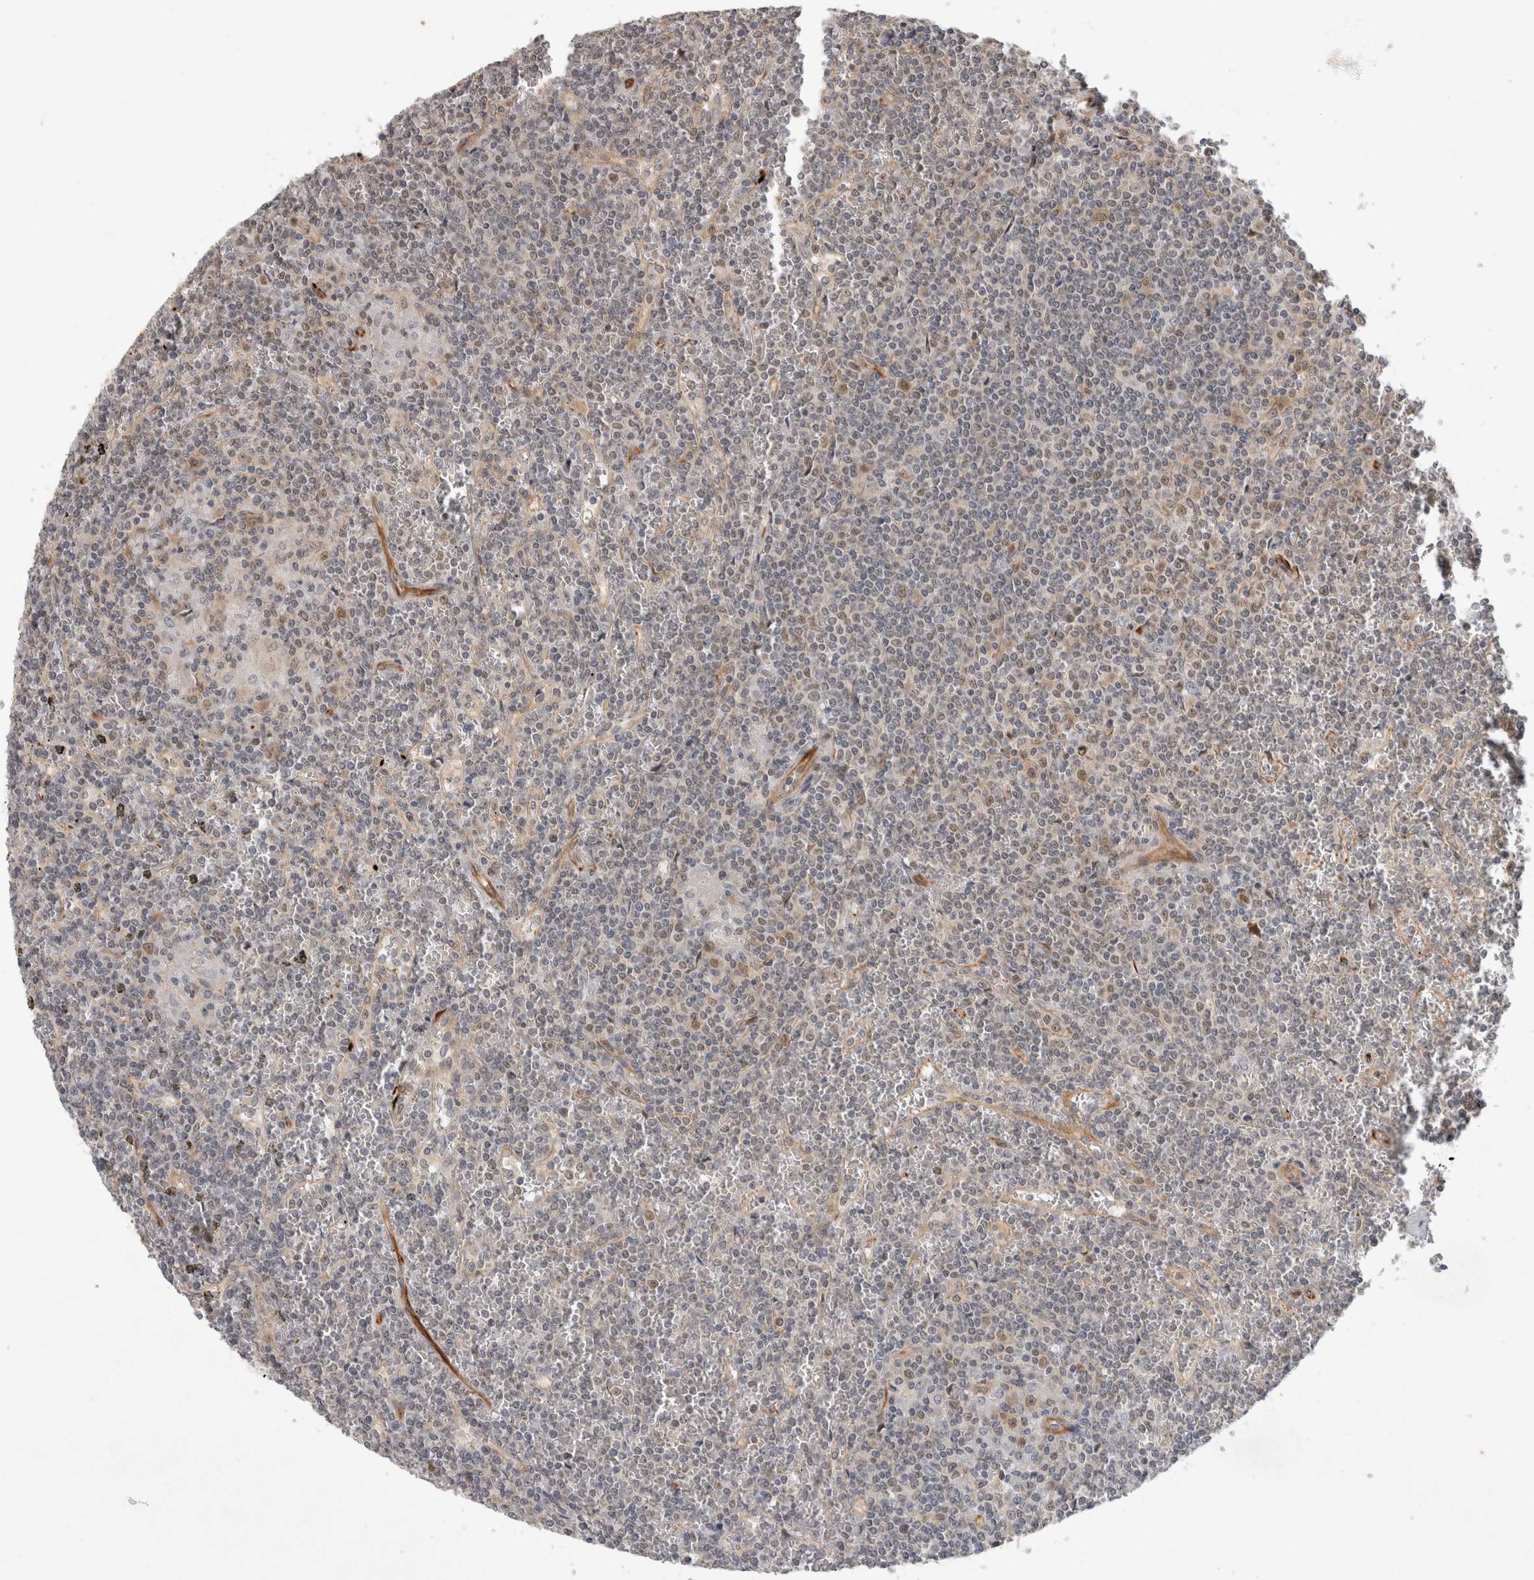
{"staining": {"intensity": "weak", "quantity": "<25%", "location": "cytoplasmic/membranous,nuclear"}, "tissue": "lymphoma", "cell_type": "Tumor cells", "image_type": "cancer", "snomed": [{"axis": "morphology", "description": "Malignant lymphoma, non-Hodgkin's type, Low grade"}, {"axis": "topography", "description": "Spleen"}], "caption": "Immunohistochemical staining of human lymphoma displays no significant staining in tumor cells. (Stains: DAB immunohistochemistry (IHC) with hematoxylin counter stain, Microscopy: brightfield microscopy at high magnification).", "gene": "CRISPLD1", "patient": {"sex": "female", "age": 19}}